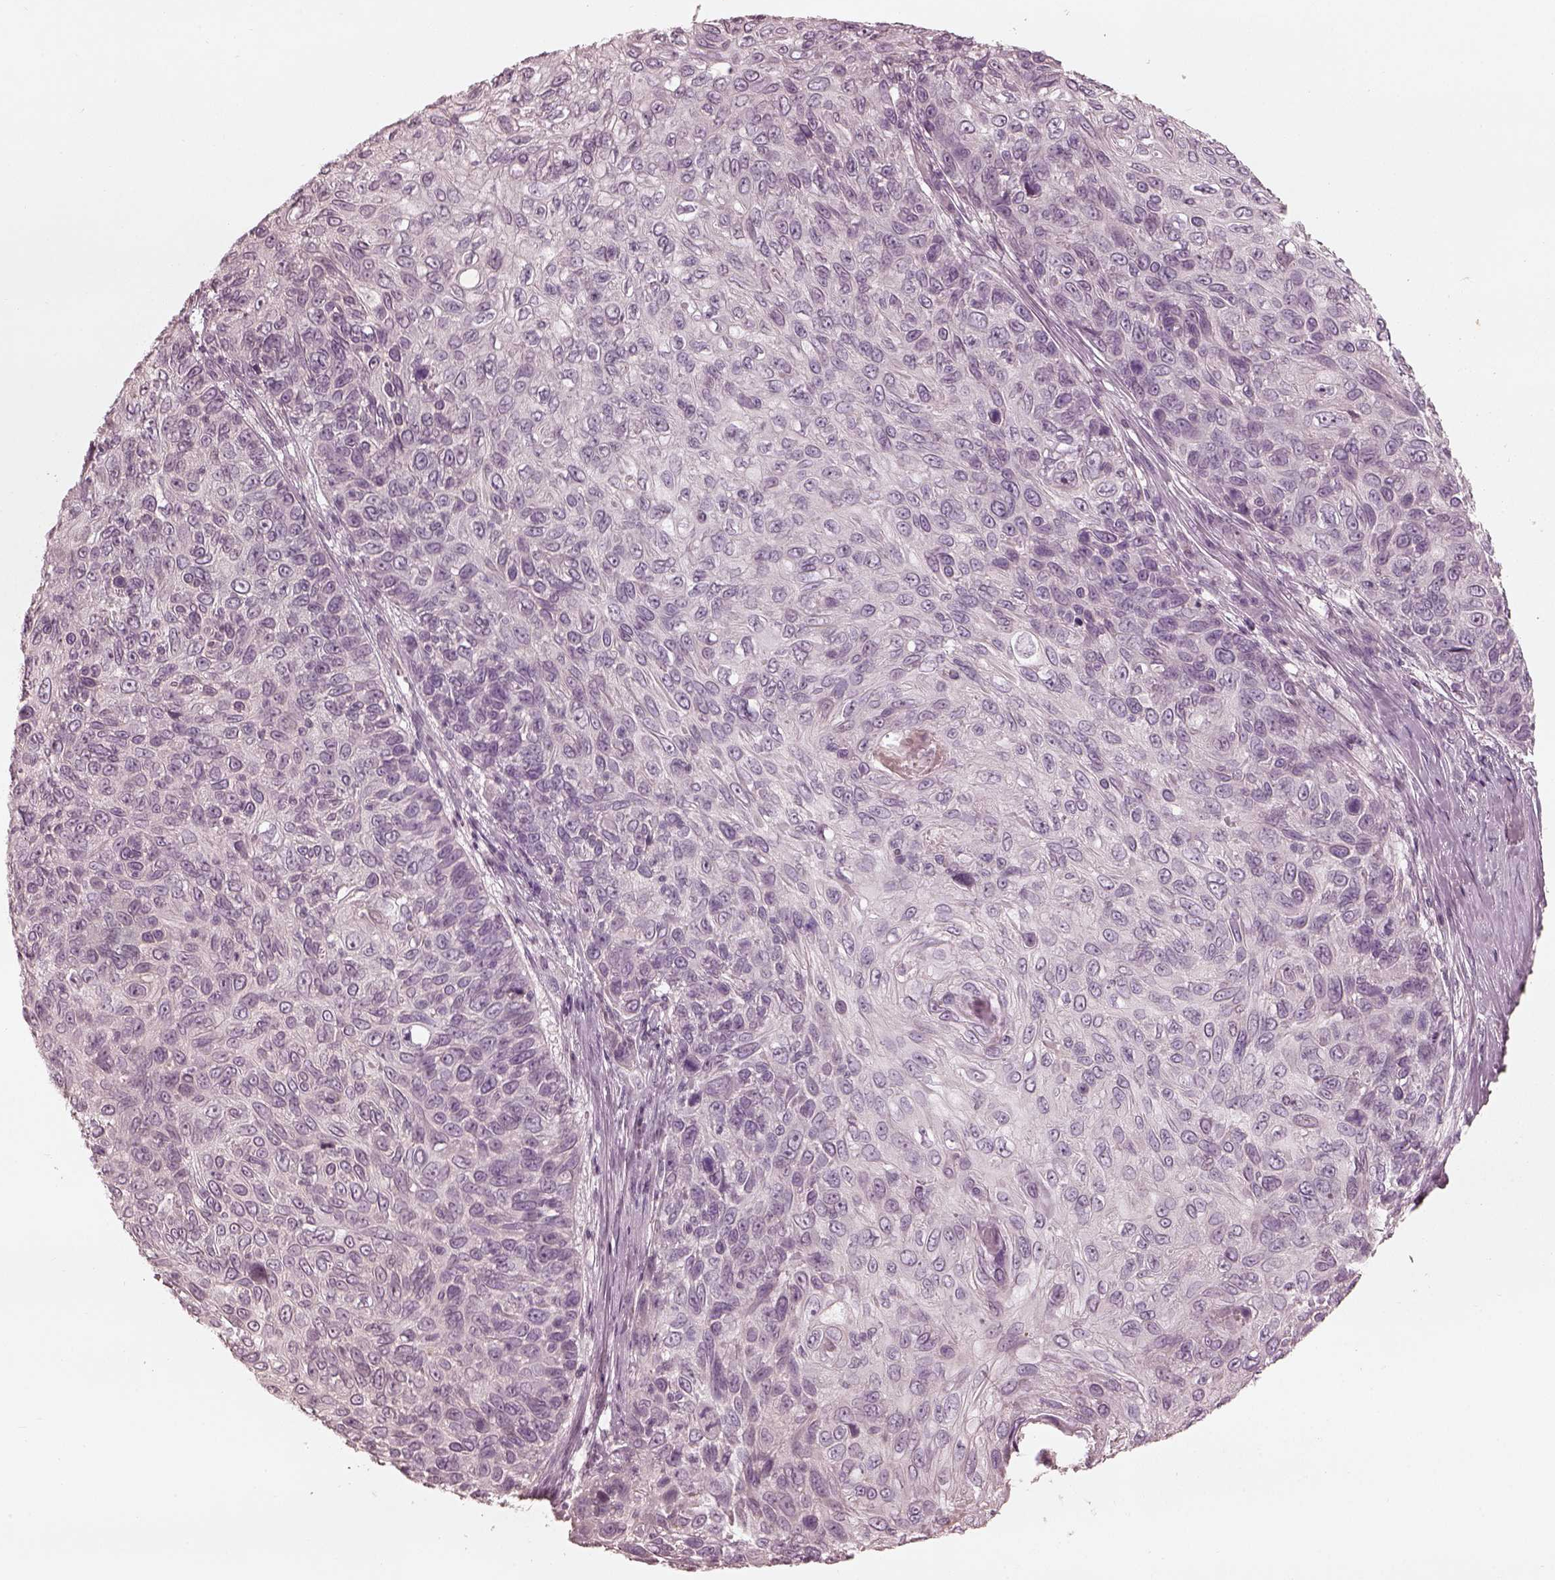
{"staining": {"intensity": "negative", "quantity": "none", "location": "none"}, "tissue": "skin cancer", "cell_type": "Tumor cells", "image_type": "cancer", "snomed": [{"axis": "morphology", "description": "Squamous cell carcinoma, NOS"}, {"axis": "topography", "description": "Skin"}], "caption": "A micrograph of skin cancer (squamous cell carcinoma) stained for a protein shows no brown staining in tumor cells.", "gene": "ADRB3", "patient": {"sex": "male", "age": 92}}